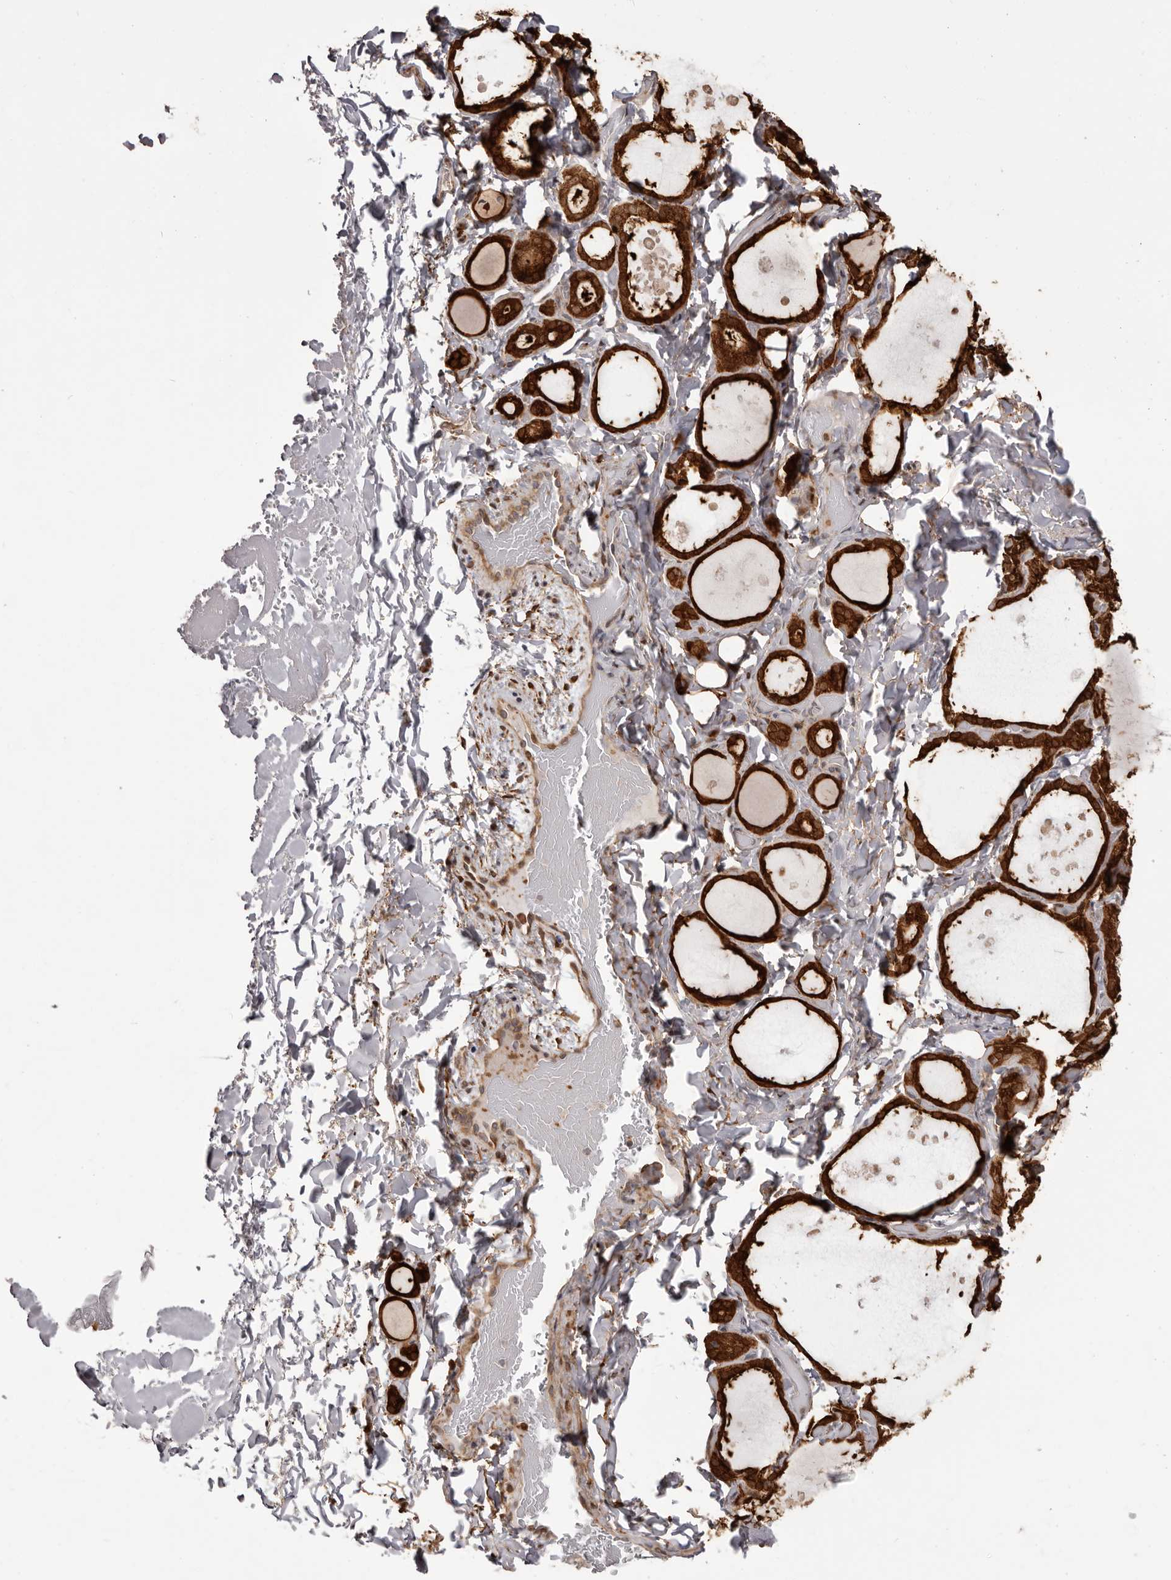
{"staining": {"intensity": "strong", "quantity": ">75%", "location": "cytoplasmic/membranous,nuclear"}, "tissue": "thyroid gland", "cell_type": "Glandular cells", "image_type": "normal", "snomed": [{"axis": "morphology", "description": "Normal tissue, NOS"}, {"axis": "topography", "description": "Thyroid gland"}], "caption": "Thyroid gland stained with a brown dye displays strong cytoplasmic/membranous,nuclear positive expression in about >75% of glandular cells.", "gene": "GFOD1", "patient": {"sex": "female", "age": 44}}